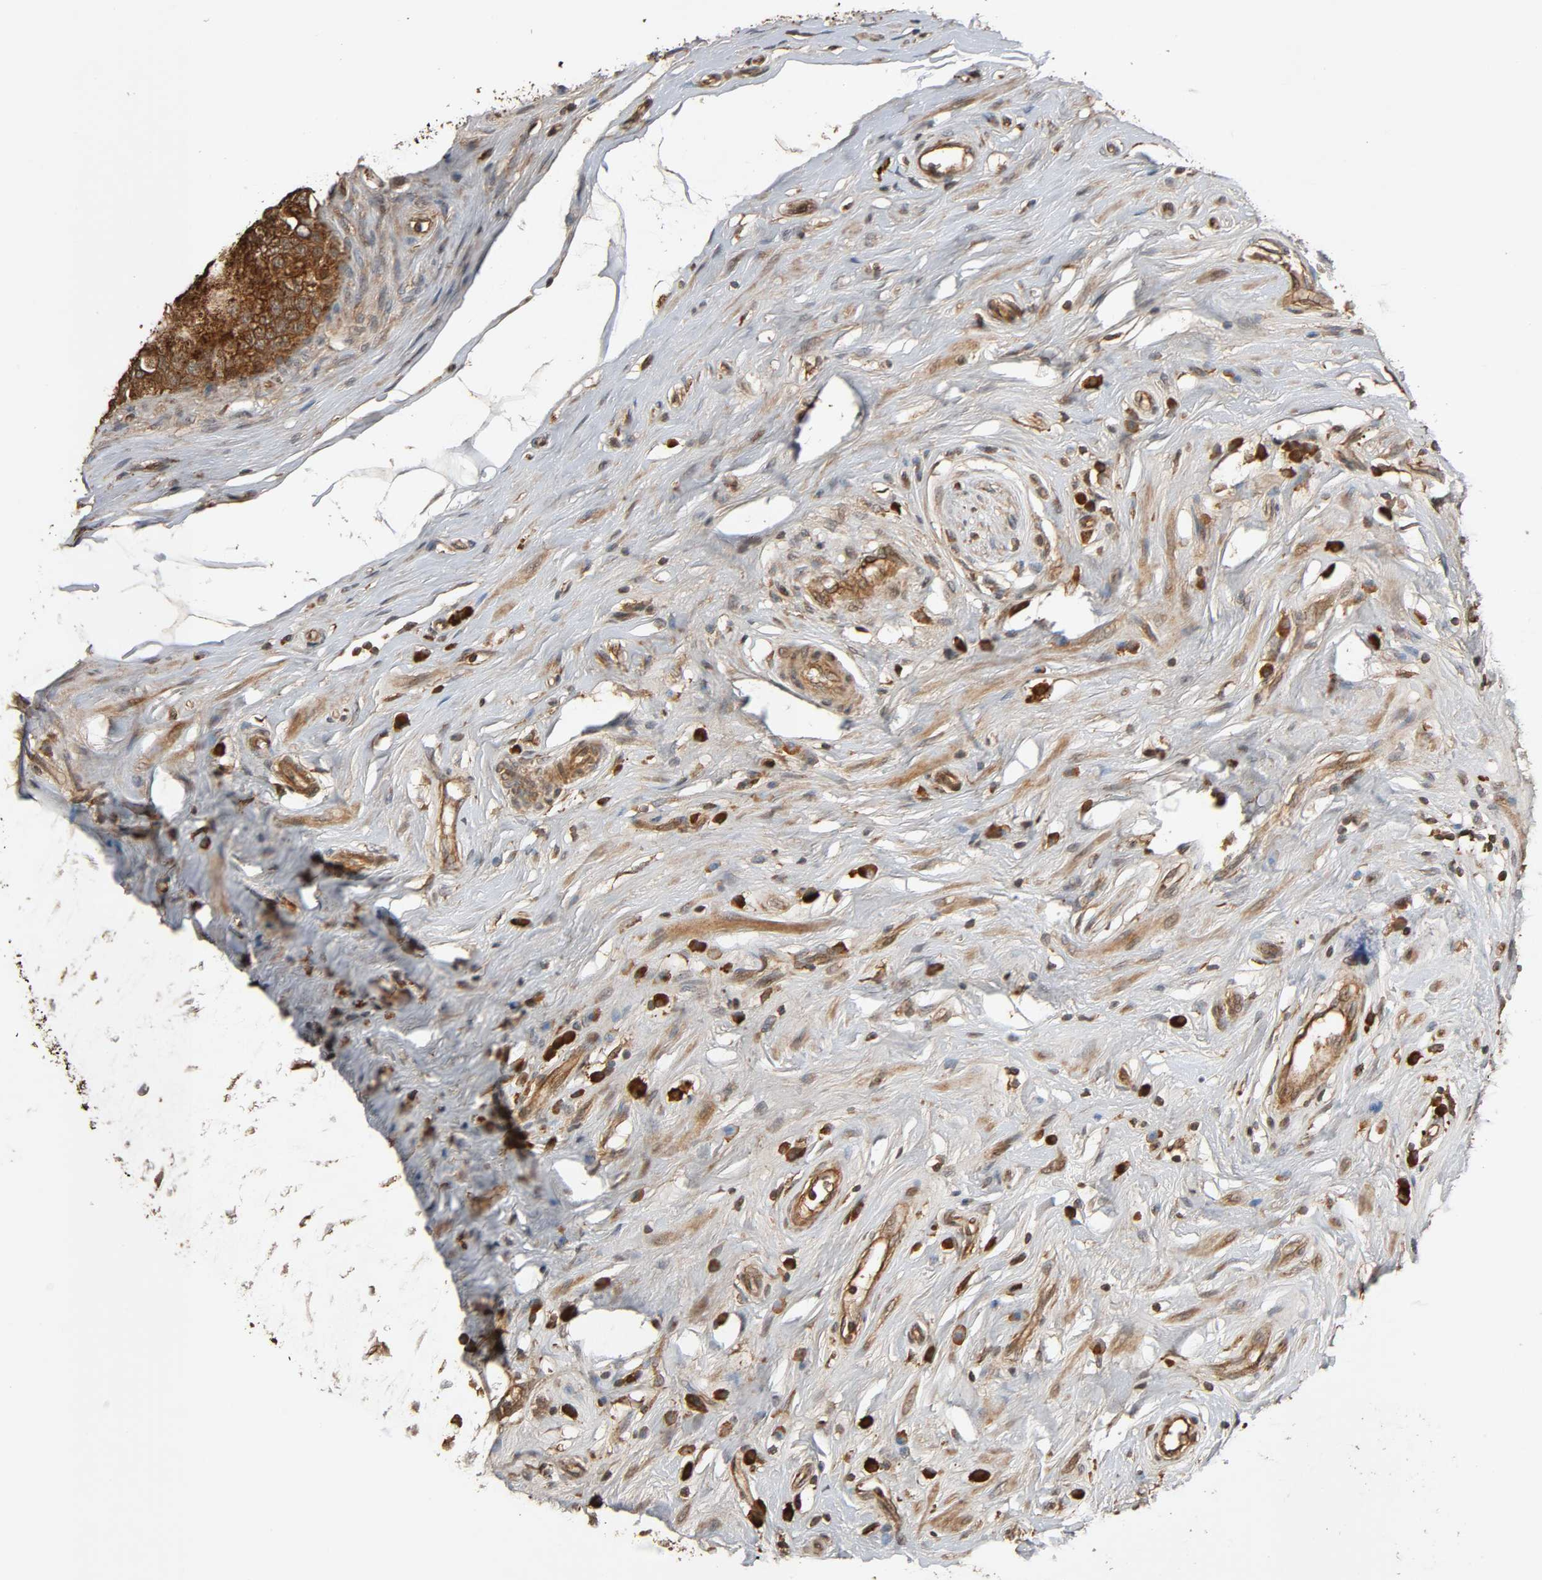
{"staining": {"intensity": "moderate", "quantity": ">75%", "location": "cytoplasmic/membranous"}, "tissue": "epididymis", "cell_type": "Glandular cells", "image_type": "normal", "snomed": [{"axis": "morphology", "description": "Normal tissue, NOS"}, {"axis": "morphology", "description": "Inflammation, NOS"}, {"axis": "topography", "description": "Epididymis"}], "caption": "Immunohistochemistry (IHC) histopathology image of benign epididymis: epididymis stained using IHC displays medium levels of moderate protein expression localized specifically in the cytoplasmic/membranous of glandular cells, appearing as a cytoplasmic/membranous brown color.", "gene": "MAP3K8", "patient": {"sex": "male", "age": 84}}